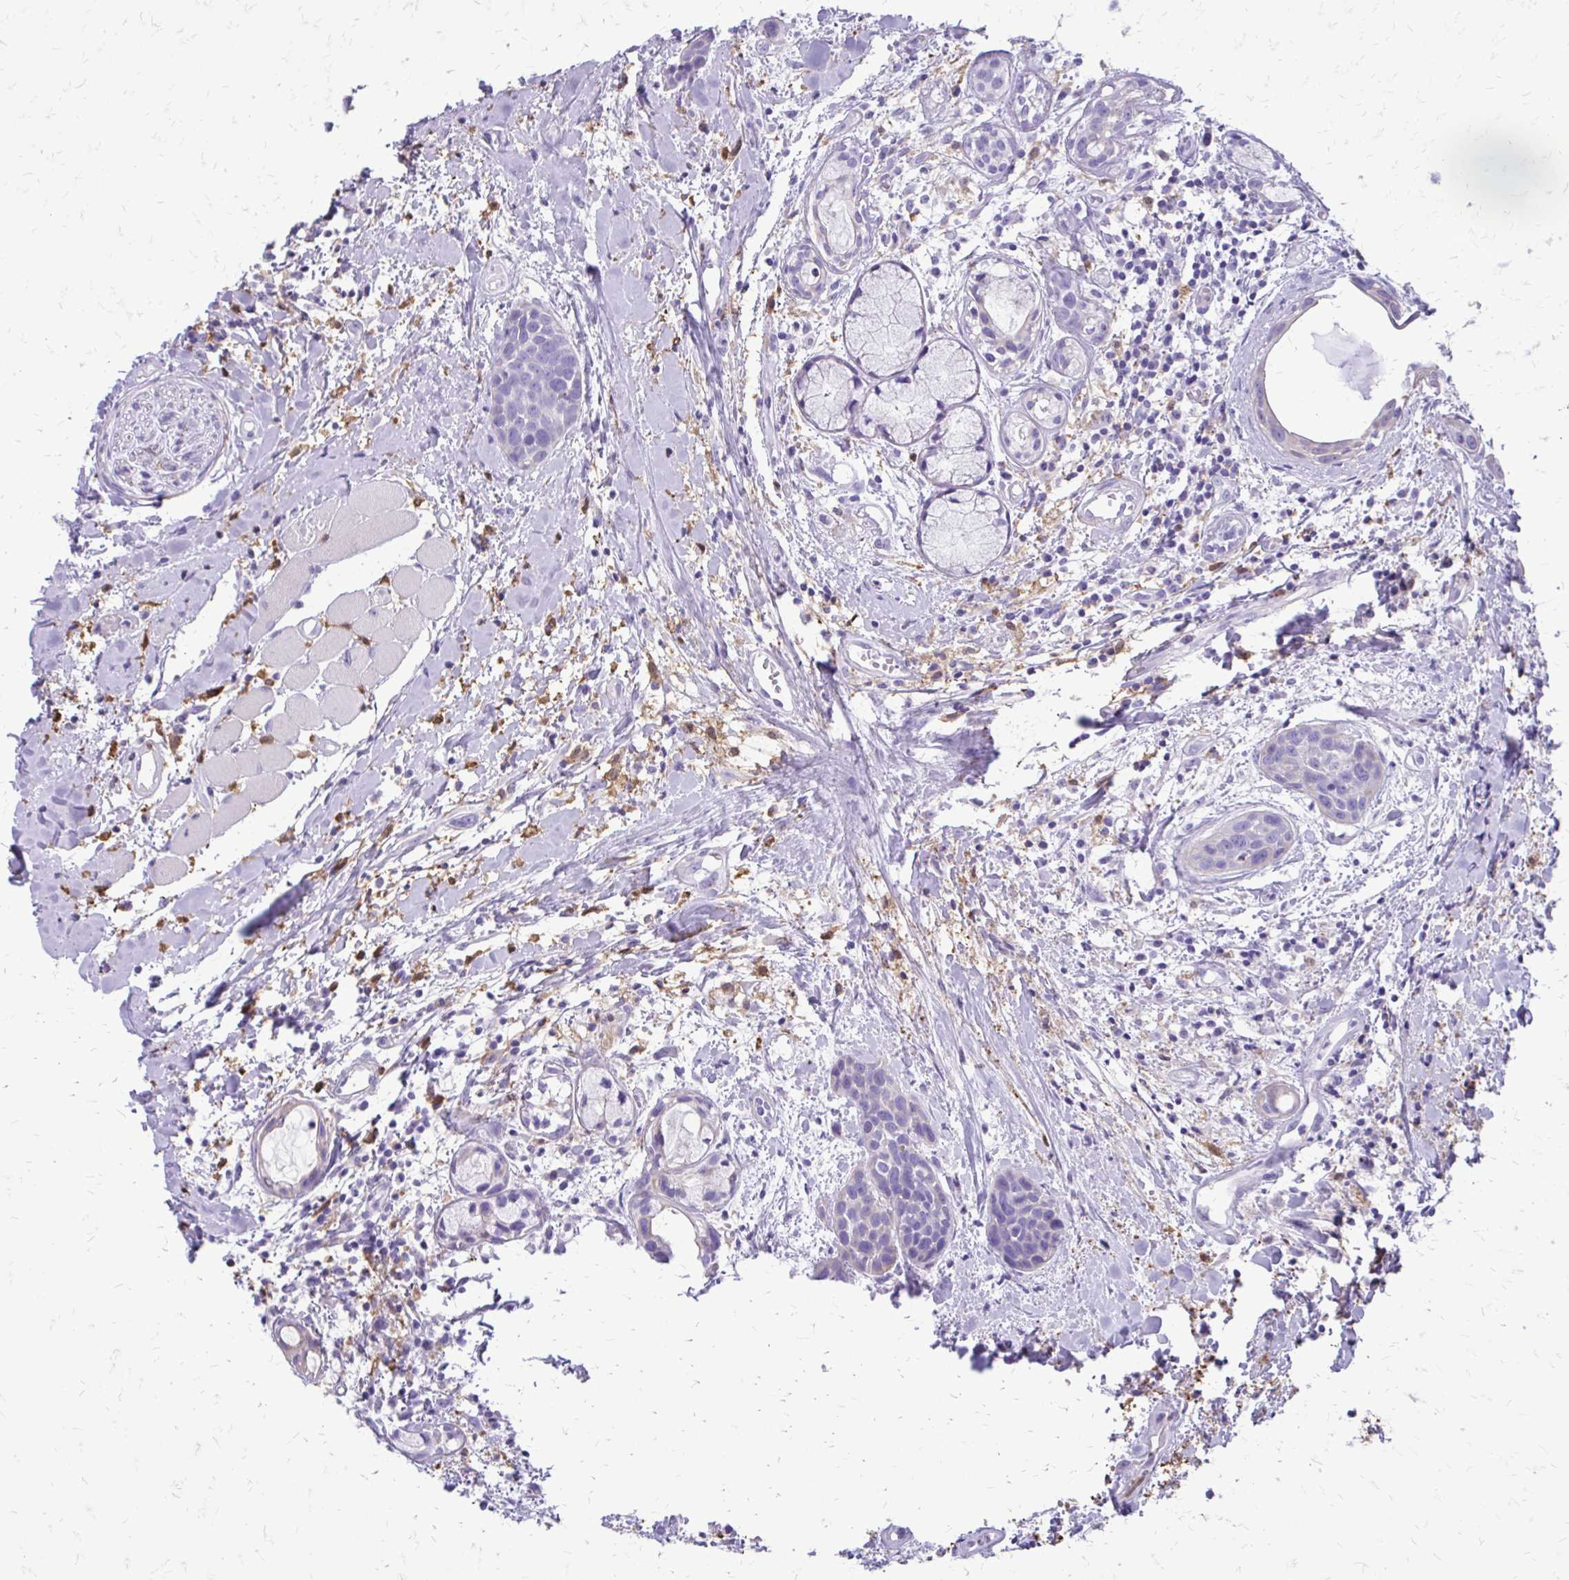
{"staining": {"intensity": "negative", "quantity": "none", "location": "none"}, "tissue": "head and neck cancer", "cell_type": "Tumor cells", "image_type": "cancer", "snomed": [{"axis": "morphology", "description": "Squamous cell carcinoma, NOS"}, {"axis": "topography", "description": "Head-Neck"}], "caption": "Head and neck cancer was stained to show a protein in brown. There is no significant positivity in tumor cells.", "gene": "SIGLEC11", "patient": {"sex": "female", "age": 50}}